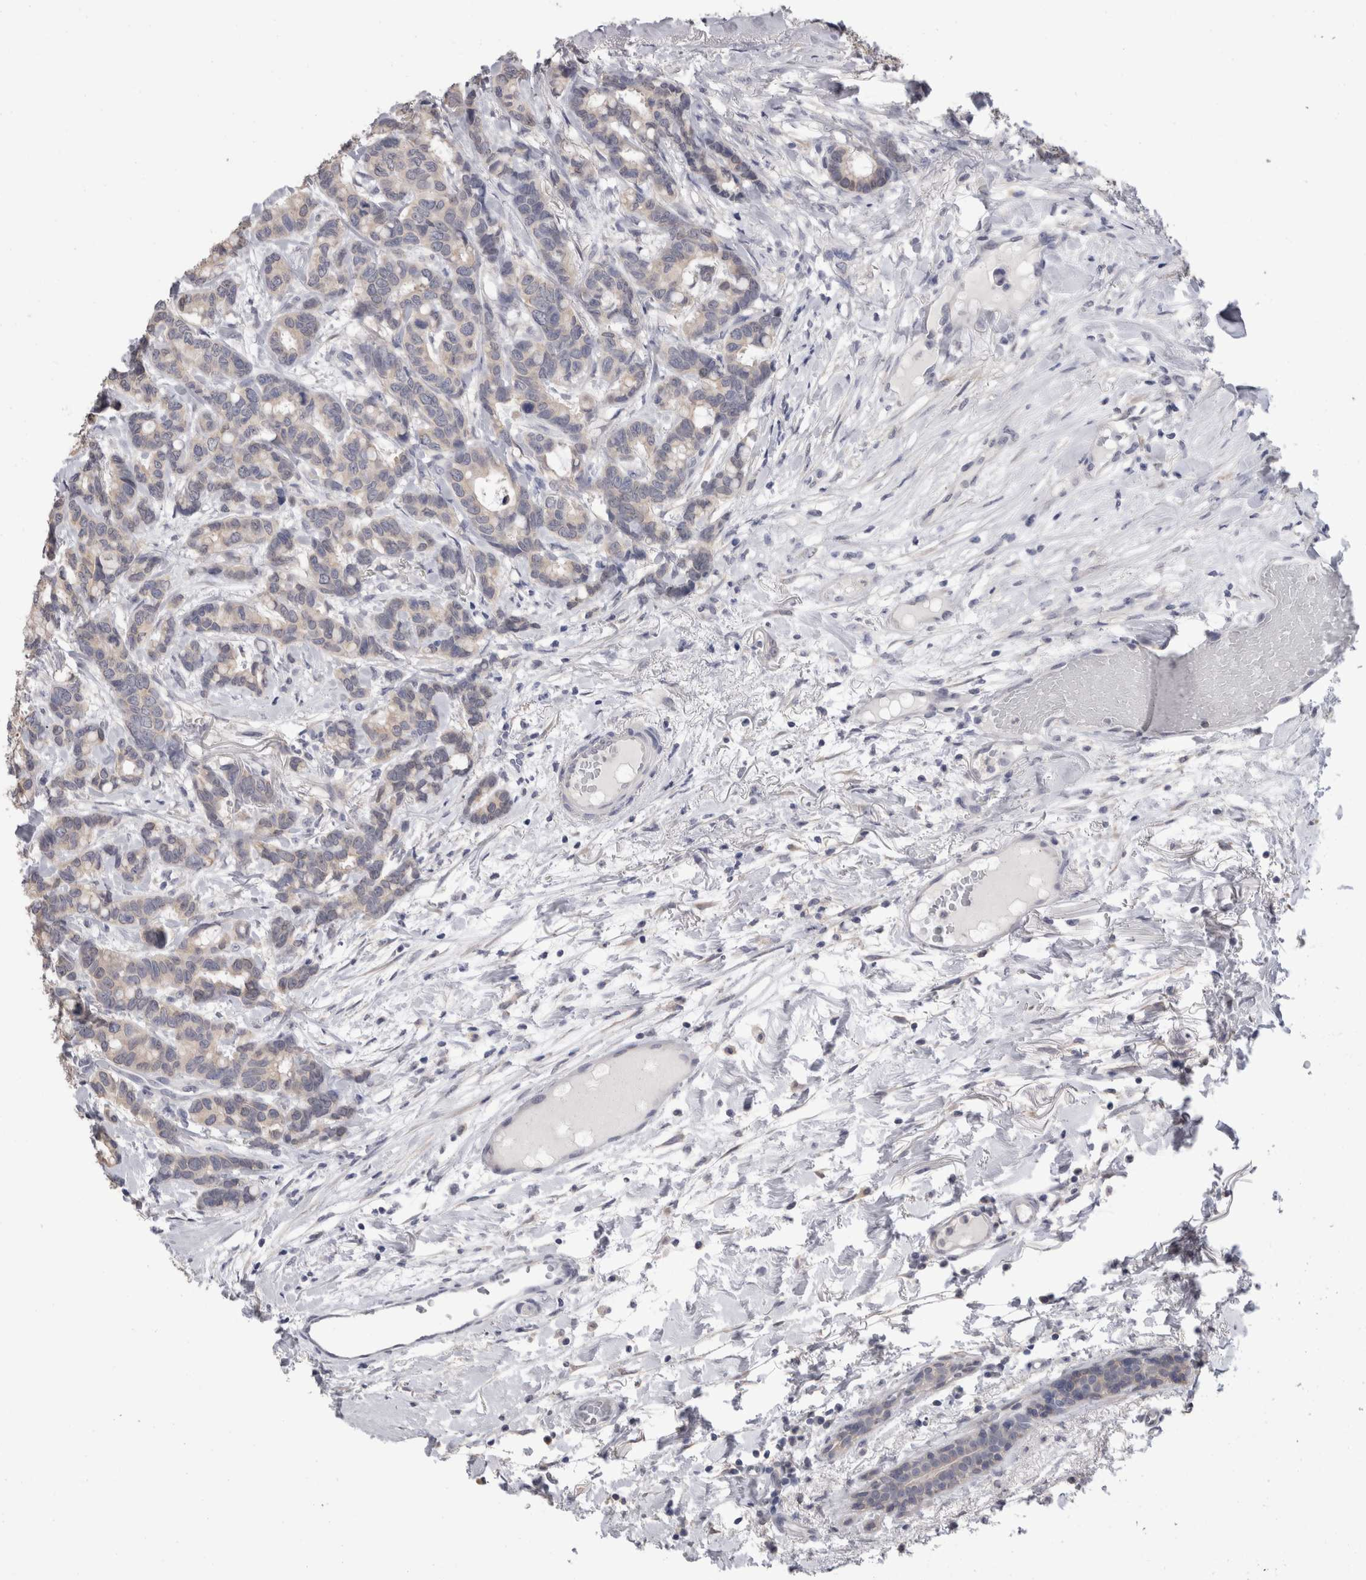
{"staining": {"intensity": "negative", "quantity": "none", "location": "none"}, "tissue": "breast cancer", "cell_type": "Tumor cells", "image_type": "cancer", "snomed": [{"axis": "morphology", "description": "Duct carcinoma"}, {"axis": "topography", "description": "Breast"}], "caption": "The immunohistochemistry (IHC) histopathology image has no significant expression in tumor cells of infiltrating ductal carcinoma (breast) tissue.", "gene": "FHOD3", "patient": {"sex": "female", "age": 87}}